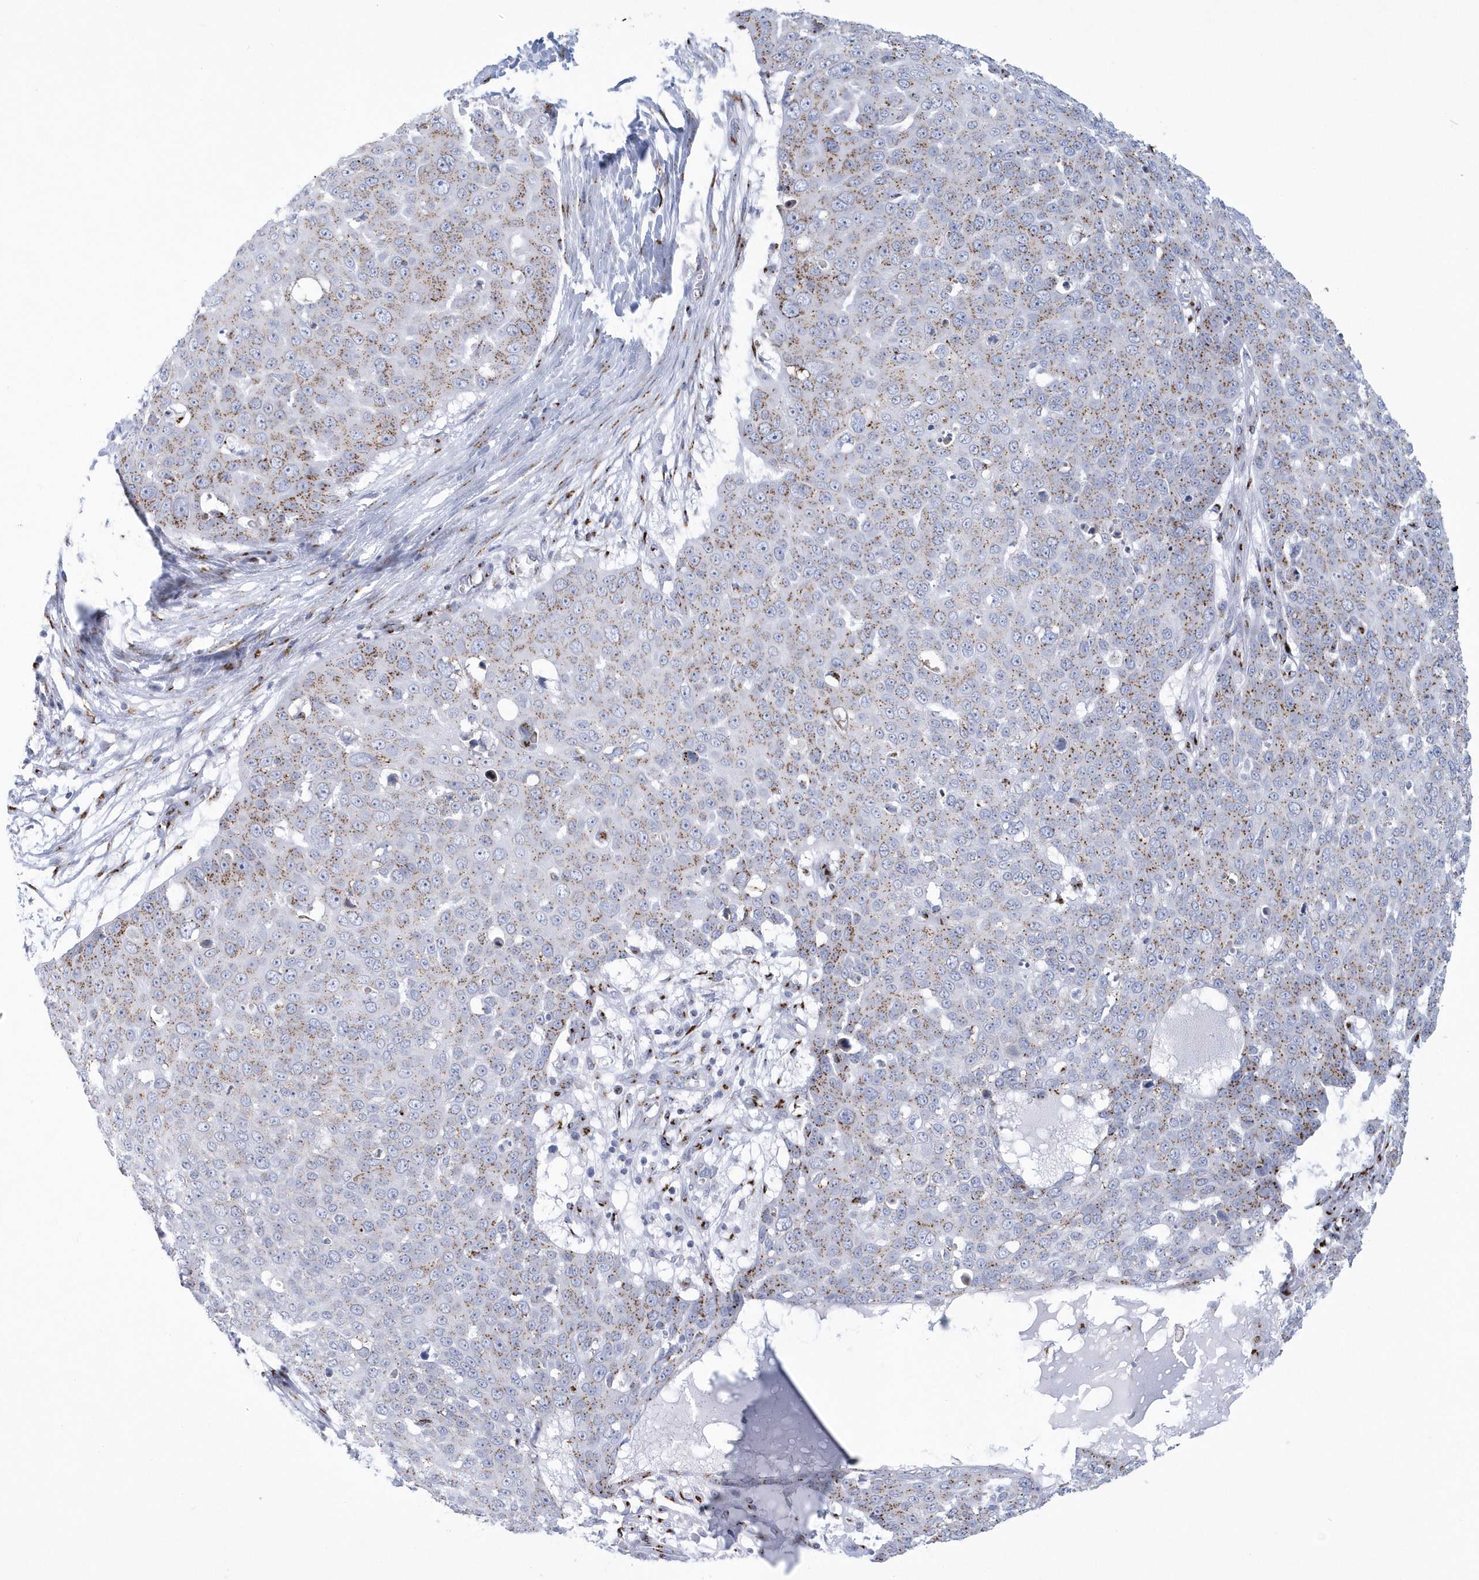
{"staining": {"intensity": "weak", "quantity": ">75%", "location": "cytoplasmic/membranous"}, "tissue": "skin cancer", "cell_type": "Tumor cells", "image_type": "cancer", "snomed": [{"axis": "morphology", "description": "Squamous cell carcinoma, NOS"}, {"axis": "topography", "description": "Skin"}], "caption": "Weak cytoplasmic/membranous expression for a protein is seen in about >75% of tumor cells of squamous cell carcinoma (skin) using immunohistochemistry (IHC).", "gene": "SLX9", "patient": {"sex": "male", "age": 71}}